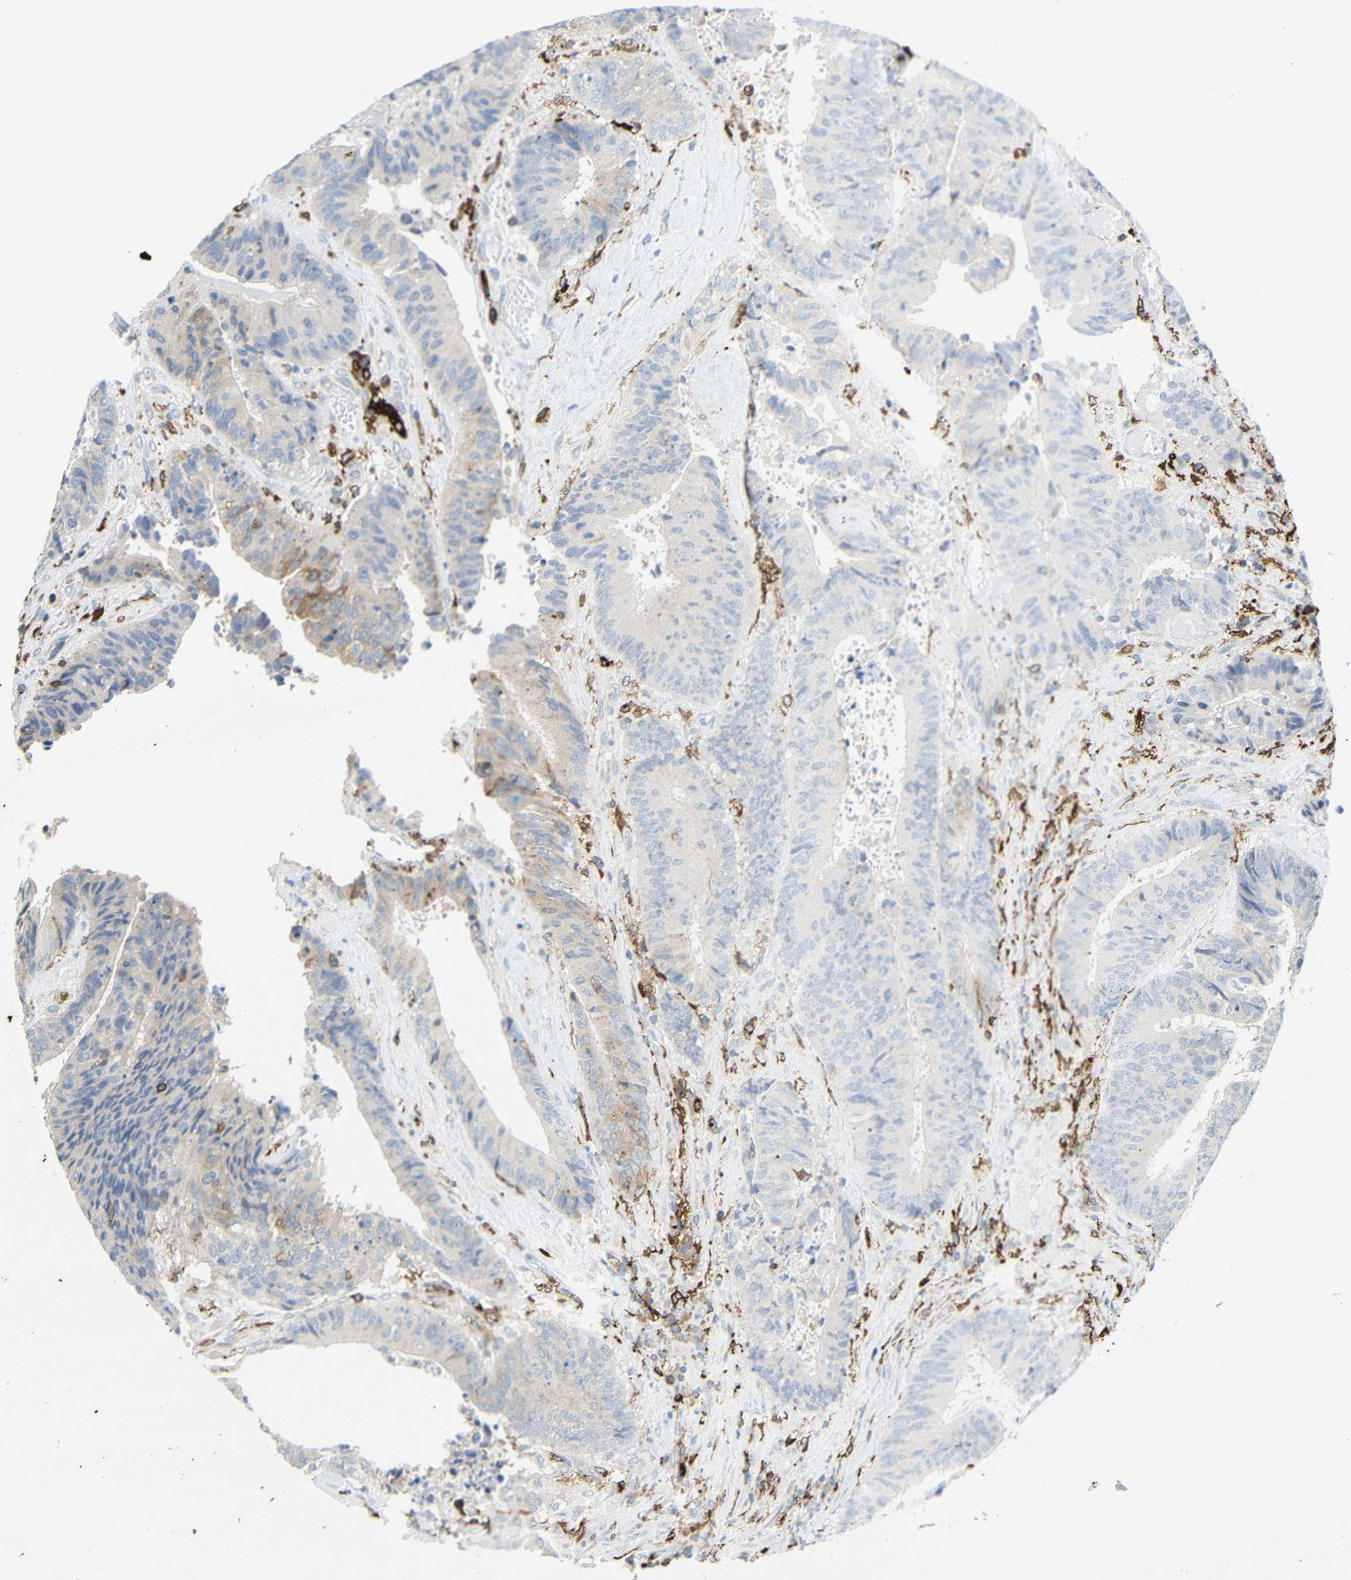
{"staining": {"intensity": "weak", "quantity": "<25%", "location": "cytoplasmic/membranous"}, "tissue": "colorectal cancer", "cell_type": "Tumor cells", "image_type": "cancer", "snomed": [{"axis": "morphology", "description": "Adenocarcinoma, NOS"}, {"axis": "topography", "description": "Rectum"}], "caption": "There is no significant positivity in tumor cells of colorectal cancer. (Stains: DAB (3,3'-diaminobenzidine) immunohistochemistry (IHC) with hematoxylin counter stain, Microscopy: brightfield microscopy at high magnification).", "gene": "HLA-DQB1", "patient": {"sex": "male", "age": 72}}